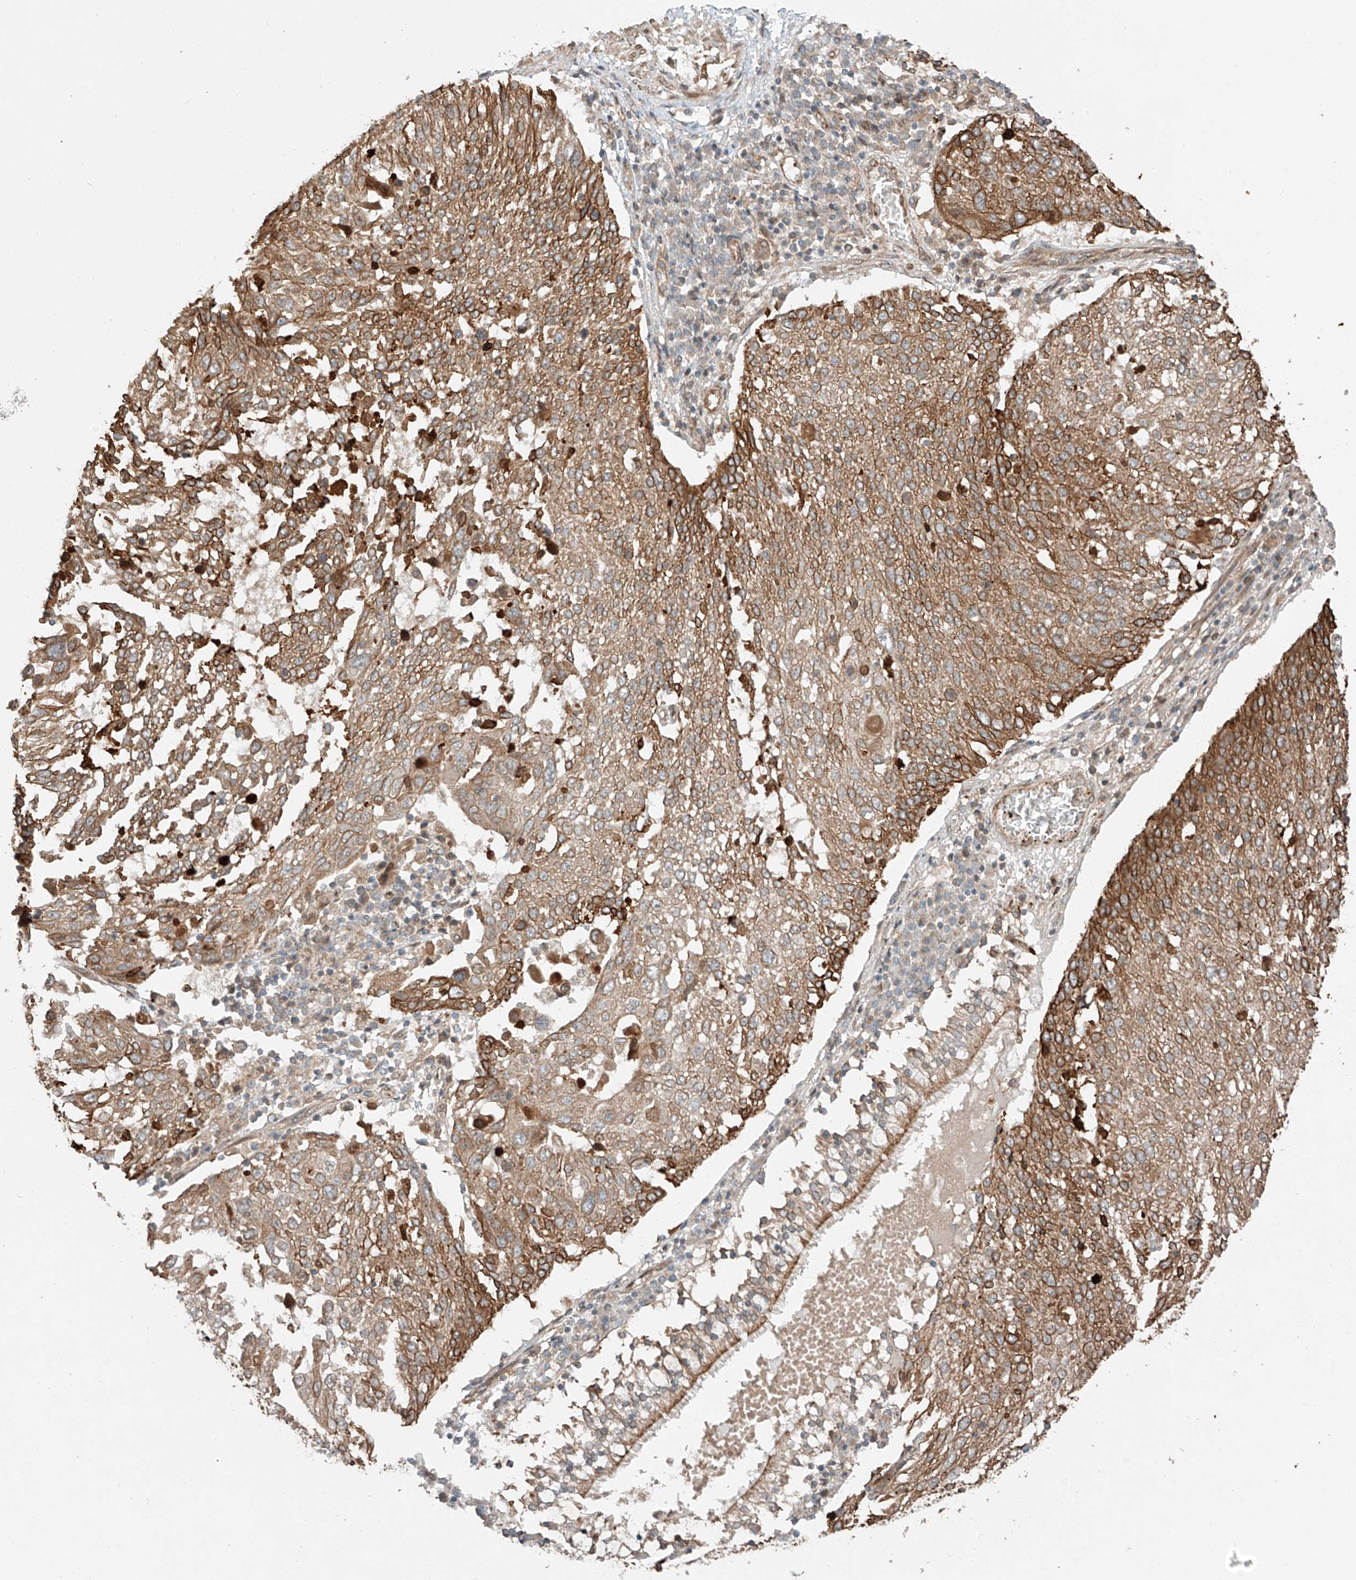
{"staining": {"intensity": "moderate", "quantity": ">75%", "location": "cytoplasmic/membranous"}, "tissue": "lung cancer", "cell_type": "Tumor cells", "image_type": "cancer", "snomed": [{"axis": "morphology", "description": "Squamous cell carcinoma, NOS"}, {"axis": "topography", "description": "Lung"}], "caption": "IHC of lung squamous cell carcinoma displays medium levels of moderate cytoplasmic/membranous expression in about >75% of tumor cells.", "gene": "CEP162", "patient": {"sex": "male", "age": 65}}